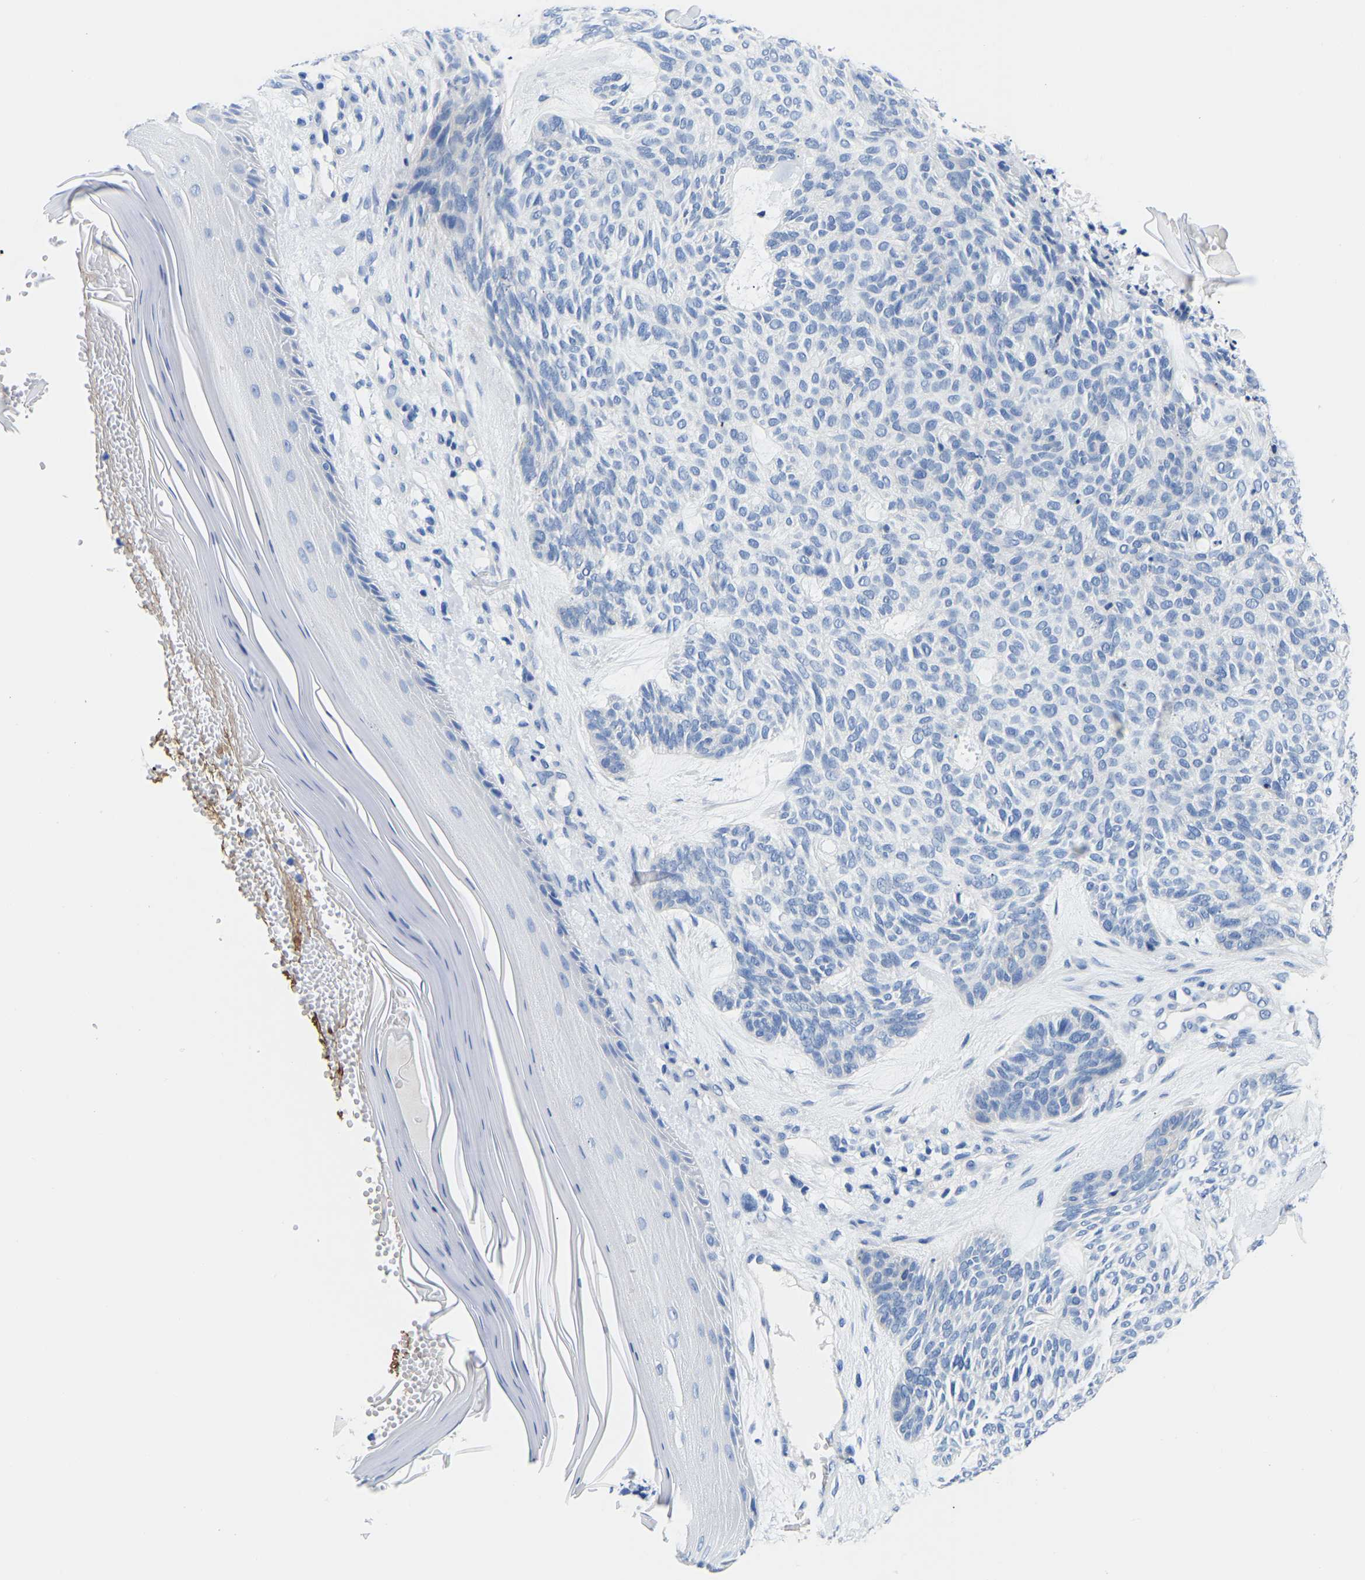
{"staining": {"intensity": "negative", "quantity": "none", "location": "none"}, "tissue": "skin cancer", "cell_type": "Tumor cells", "image_type": "cancer", "snomed": [{"axis": "morphology", "description": "Basal cell carcinoma"}, {"axis": "topography", "description": "Skin"}], "caption": "Micrograph shows no significant protein positivity in tumor cells of skin cancer.", "gene": "UPK3A", "patient": {"sex": "male", "age": 55}}